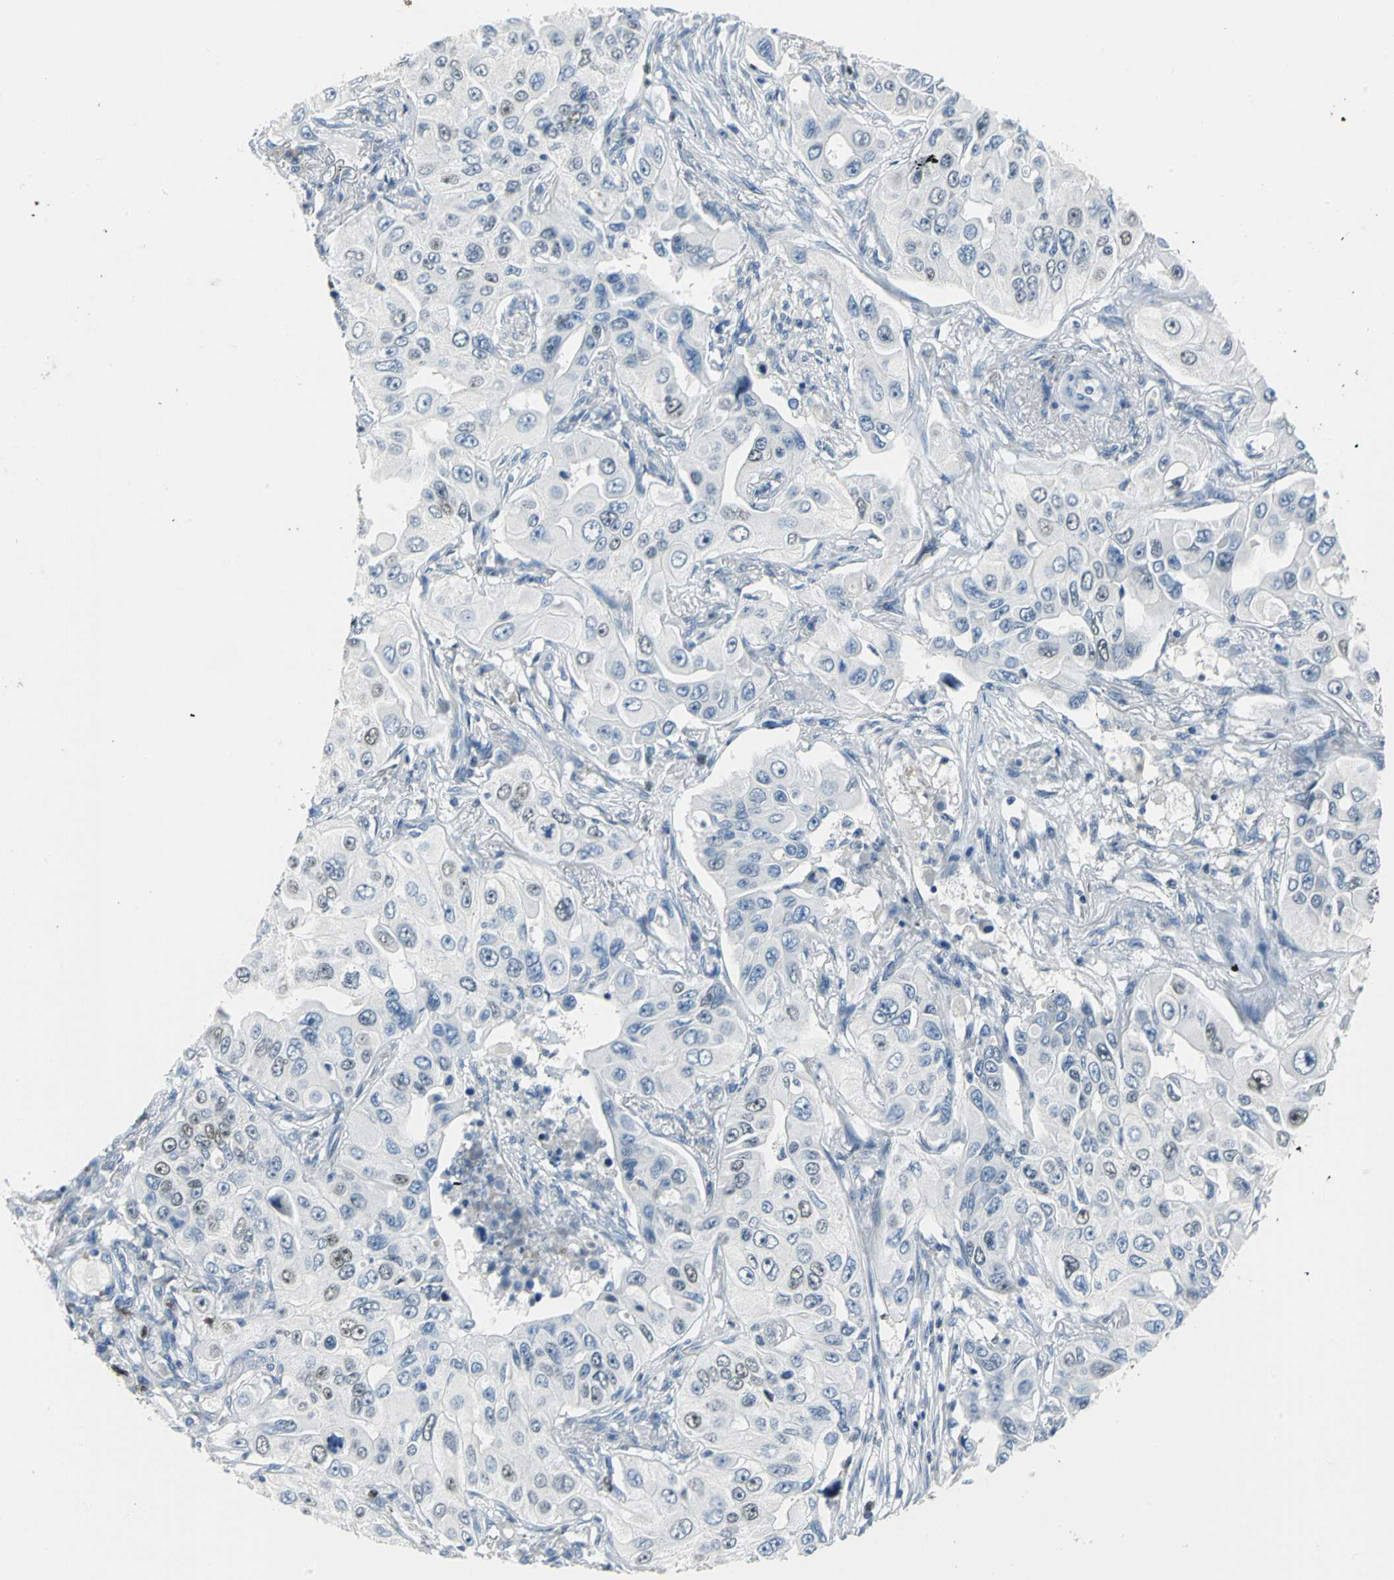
{"staining": {"intensity": "moderate", "quantity": "<25%", "location": "nuclear"}, "tissue": "lung cancer", "cell_type": "Tumor cells", "image_type": "cancer", "snomed": [{"axis": "morphology", "description": "Adenocarcinoma, NOS"}, {"axis": "topography", "description": "Lung"}], "caption": "High-power microscopy captured an immunohistochemistry histopathology image of lung cancer (adenocarcinoma), revealing moderate nuclear expression in approximately <25% of tumor cells.", "gene": "MCM3", "patient": {"sex": "male", "age": 84}}